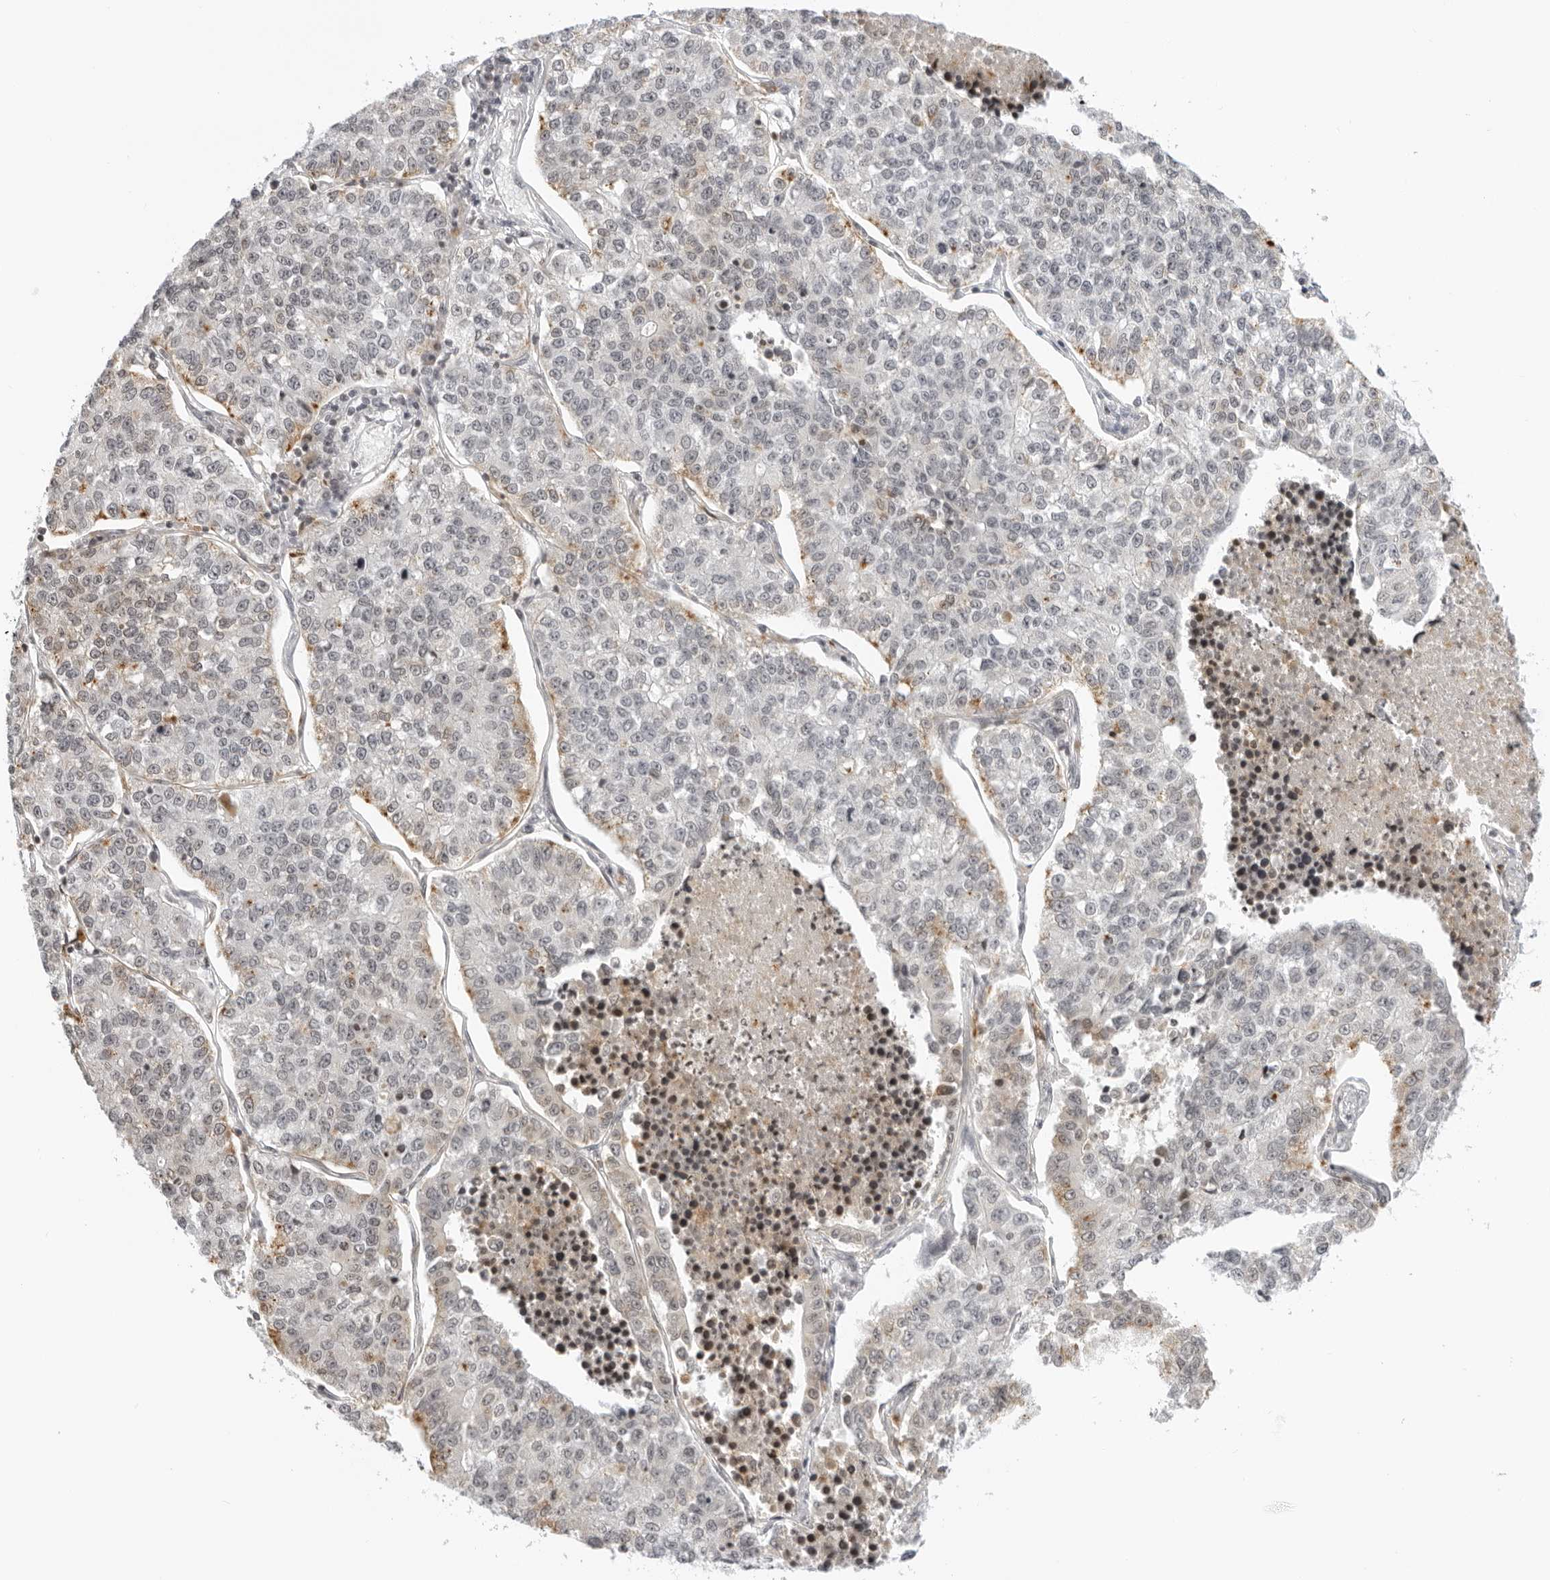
{"staining": {"intensity": "weak", "quantity": "25%-75%", "location": "cytoplasmic/membranous"}, "tissue": "lung cancer", "cell_type": "Tumor cells", "image_type": "cancer", "snomed": [{"axis": "morphology", "description": "Adenocarcinoma, NOS"}, {"axis": "topography", "description": "Lung"}], "caption": "Brown immunohistochemical staining in human adenocarcinoma (lung) displays weak cytoplasmic/membranous positivity in about 25%-75% of tumor cells.", "gene": "MSH6", "patient": {"sex": "male", "age": 49}}